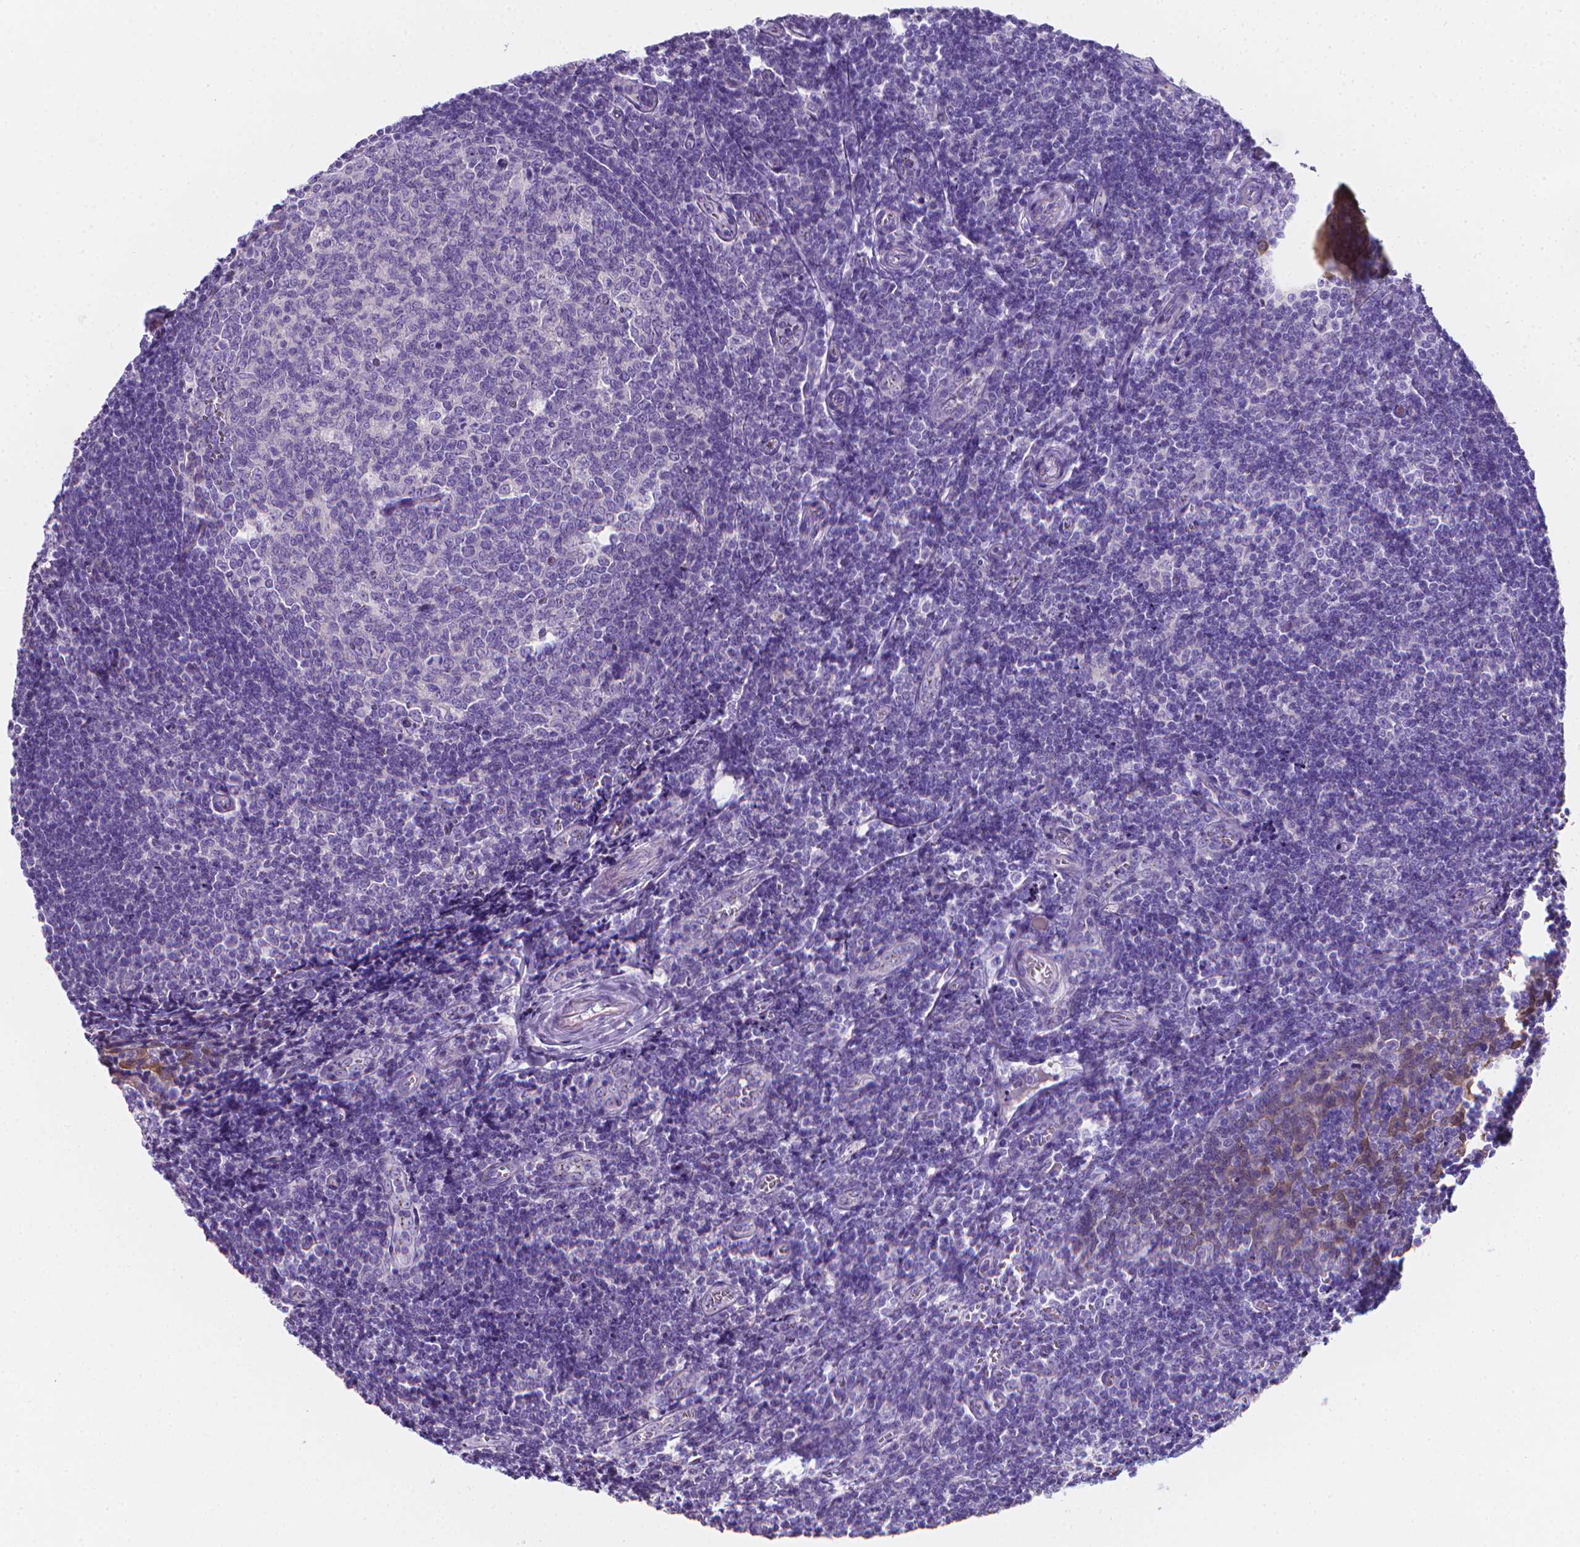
{"staining": {"intensity": "negative", "quantity": "none", "location": "none"}, "tissue": "tonsil", "cell_type": "Germinal center cells", "image_type": "normal", "snomed": [{"axis": "morphology", "description": "Normal tissue, NOS"}, {"axis": "morphology", "description": "Inflammation, NOS"}, {"axis": "topography", "description": "Tonsil"}], "caption": "Immunohistochemistry histopathology image of unremarkable tonsil: tonsil stained with DAB shows no significant protein staining in germinal center cells. (DAB (3,3'-diaminobenzidine) immunohistochemistry (IHC), high magnification).", "gene": "LRRC73", "patient": {"sex": "female", "age": 31}}